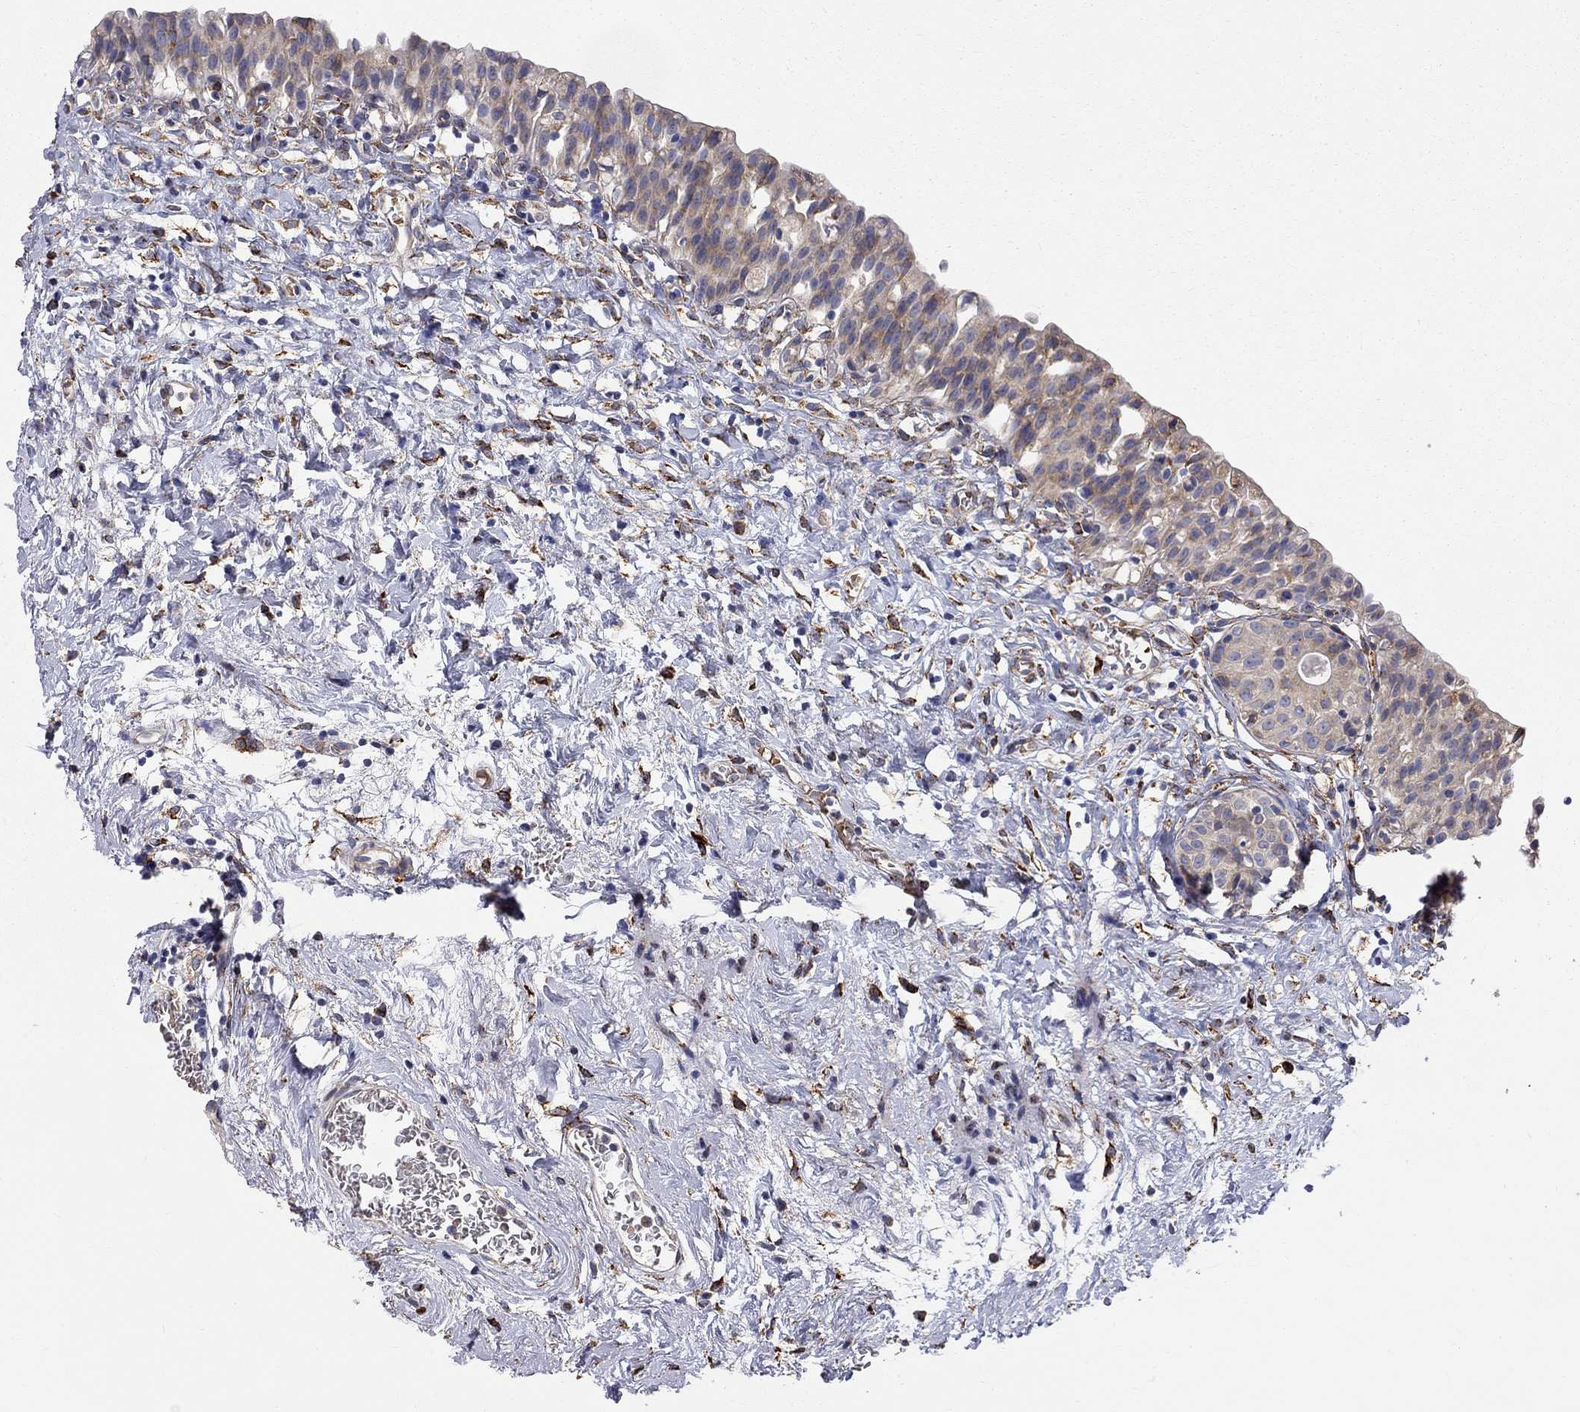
{"staining": {"intensity": "moderate", "quantity": "<25%", "location": "cytoplasmic/membranous"}, "tissue": "urinary bladder", "cell_type": "Urothelial cells", "image_type": "normal", "snomed": [{"axis": "morphology", "description": "Normal tissue, NOS"}, {"axis": "topography", "description": "Urinary bladder"}], "caption": "A high-resolution micrograph shows immunohistochemistry staining of normal urinary bladder, which reveals moderate cytoplasmic/membranous positivity in approximately <25% of urothelial cells.", "gene": "CASTOR1", "patient": {"sex": "male", "age": 76}}